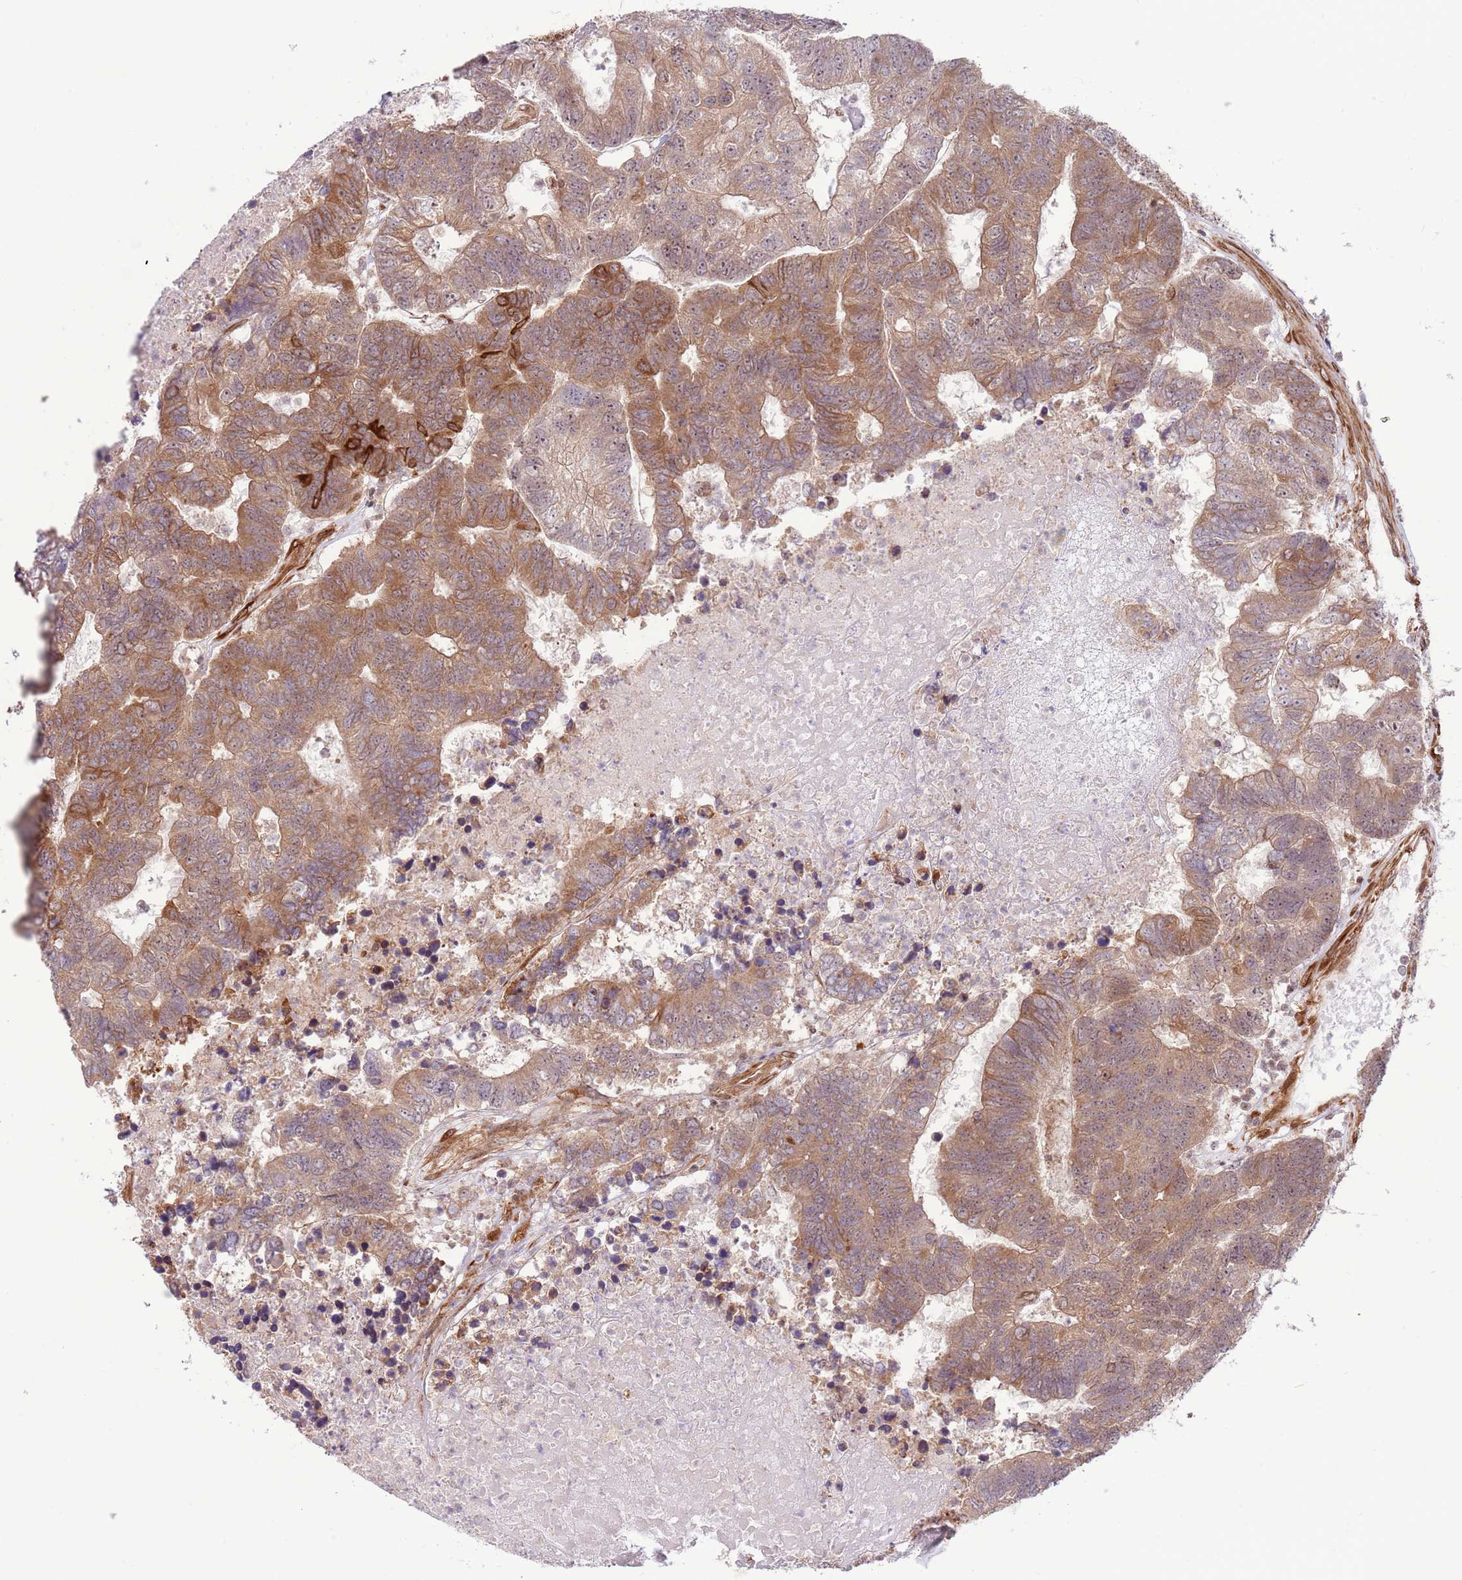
{"staining": {"intensity": "moderate", "quantity": ">75%", "location": "cytoplasmic/membranous"}, "tissue": "colorectal cancer", "cell_type": "Tumor cells", "image_type": "cancer", "snomed": [{"axis": "morphology", "description": "Adenocarcinoma, NOS"}, {"axis": "topography", "description": "Colon"}], "caption": "Moderate cytoplasmic/membranous positivity is identified in approximately >75% of tumor cells in colorectal cancer.", "gene": "DCAF4", "patient": {"sex": "female", "age": 48}}